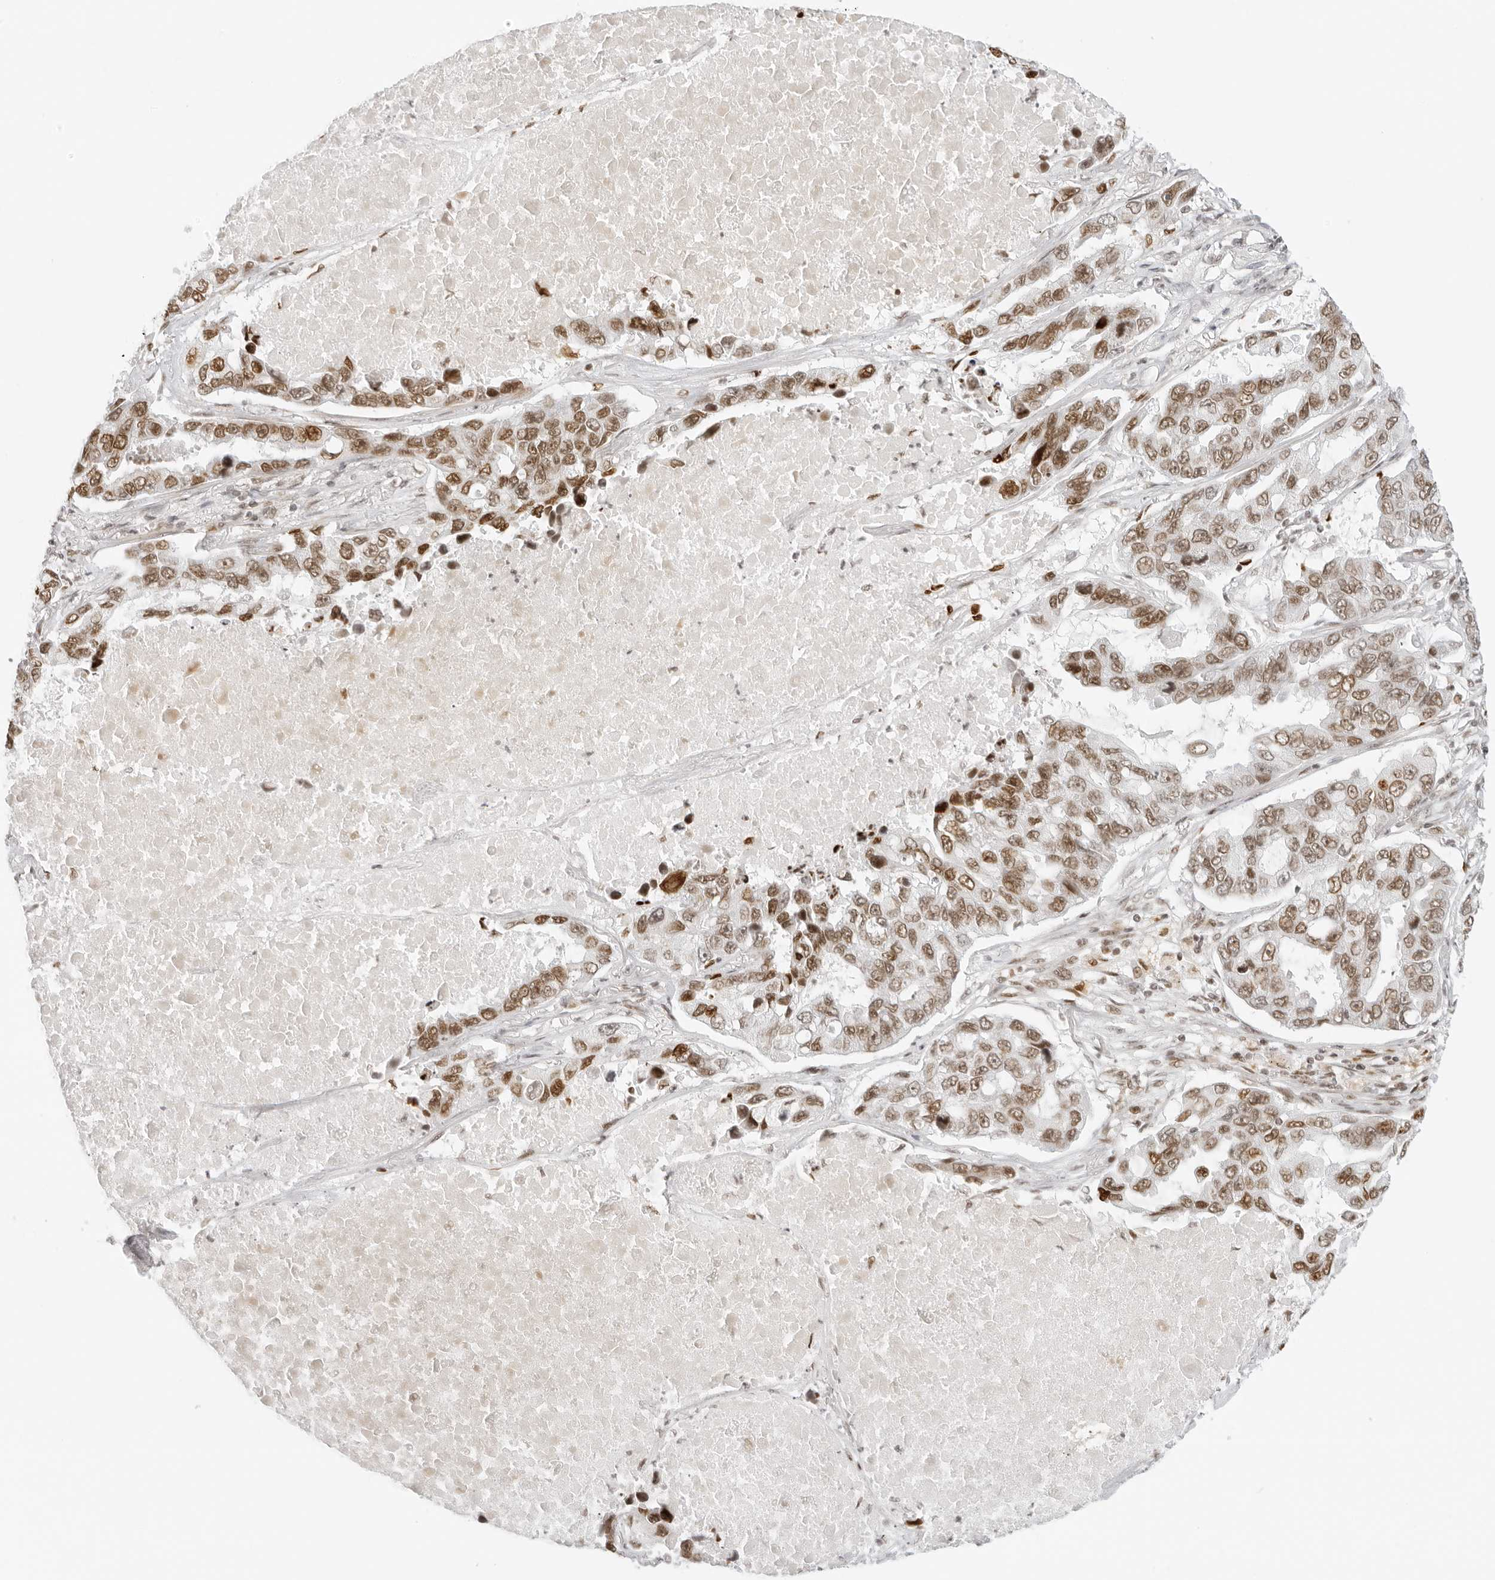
{"staining": {"intensity": "moderate", "quantity": ">75%", "location": "nuclear"}, "tissue": "lung cancer", "cell_type": "Tumor cells", "image_type": "cancer", "snomed": [{"axis": "morphology", "description": "Adenocarcinoma, NOS"}, {"axis": "topography", "description": "Lung"}], "caption": "High-magnification brightfield microscopy of adenocarcinoma (lung) stained with DAB (3,3'-diaminobenzidine) (brown) and counterstained with hematoxylin (blue). tumor cells exhibit moderate nuclear positivity is appreciated in approximately>75% of cells. The protein is stained brown, and the nuclei are stained in blue (DAB IHC with brightfield microscopy, high magnification).", "gene": "RCC1", "patient": {"sex": "male", "age": 64}}